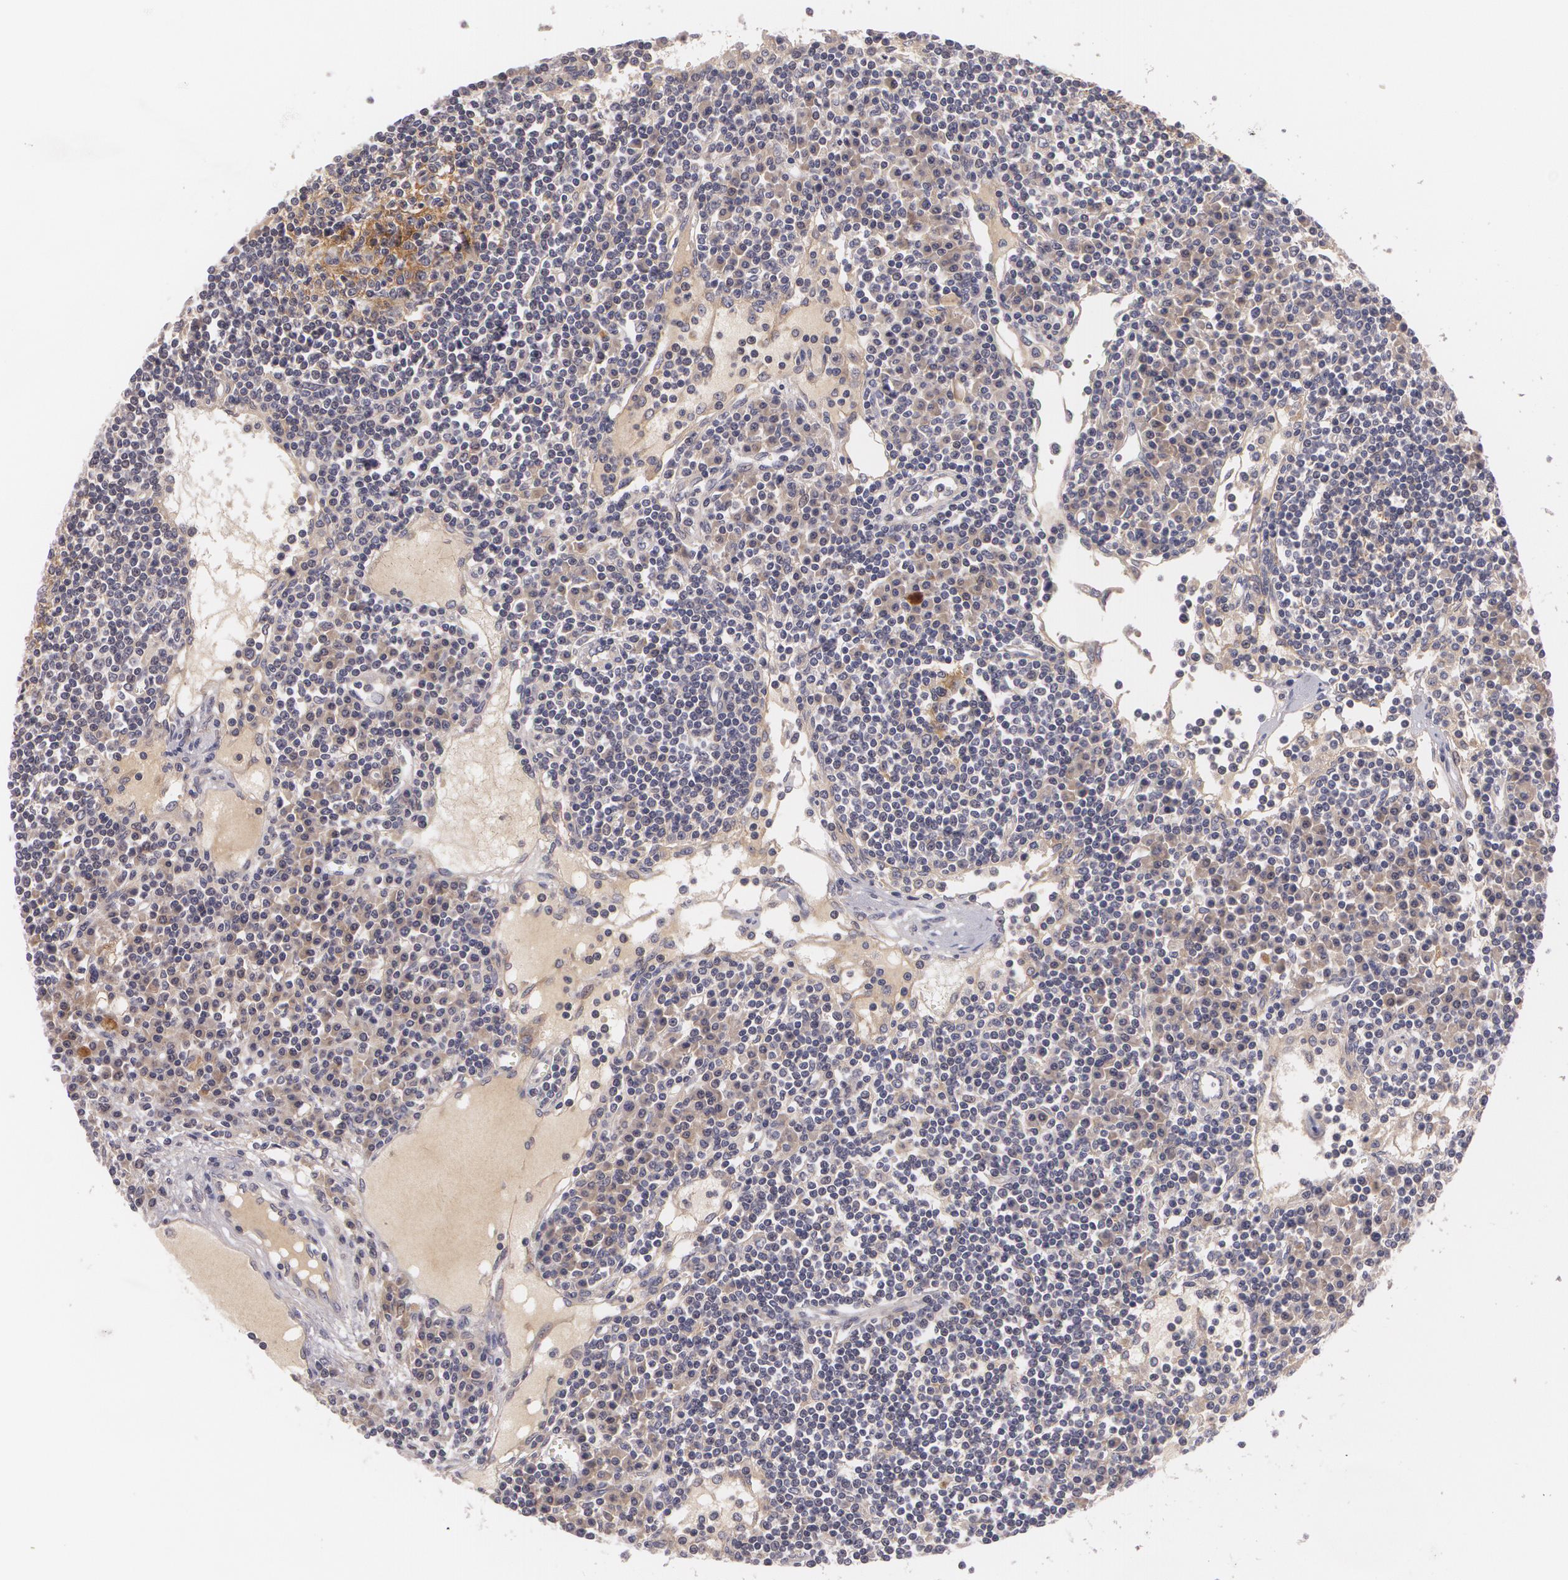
{"staining": {"intensity": "strong", "quantity": ">75%", "location": "cytoplasmic/membranous"}, "tissue": "lymph node", "cell_type": "Germinal center cells", "image_type": "normal", "snomed": [{"axis": "morphology", "description": "Normal tissue, NOS"}, {"axis": "topography", "description": "Lymph node"}], "caption": "An image of human lymph node stained for a protein shows strong cytoplasmic/membranous brown staining in germinal center cells. (DAB = brown stain, brightfield microscopy at high magnification).", "gene": "CASK", "patient": {"sex": "female", "age": 62}}